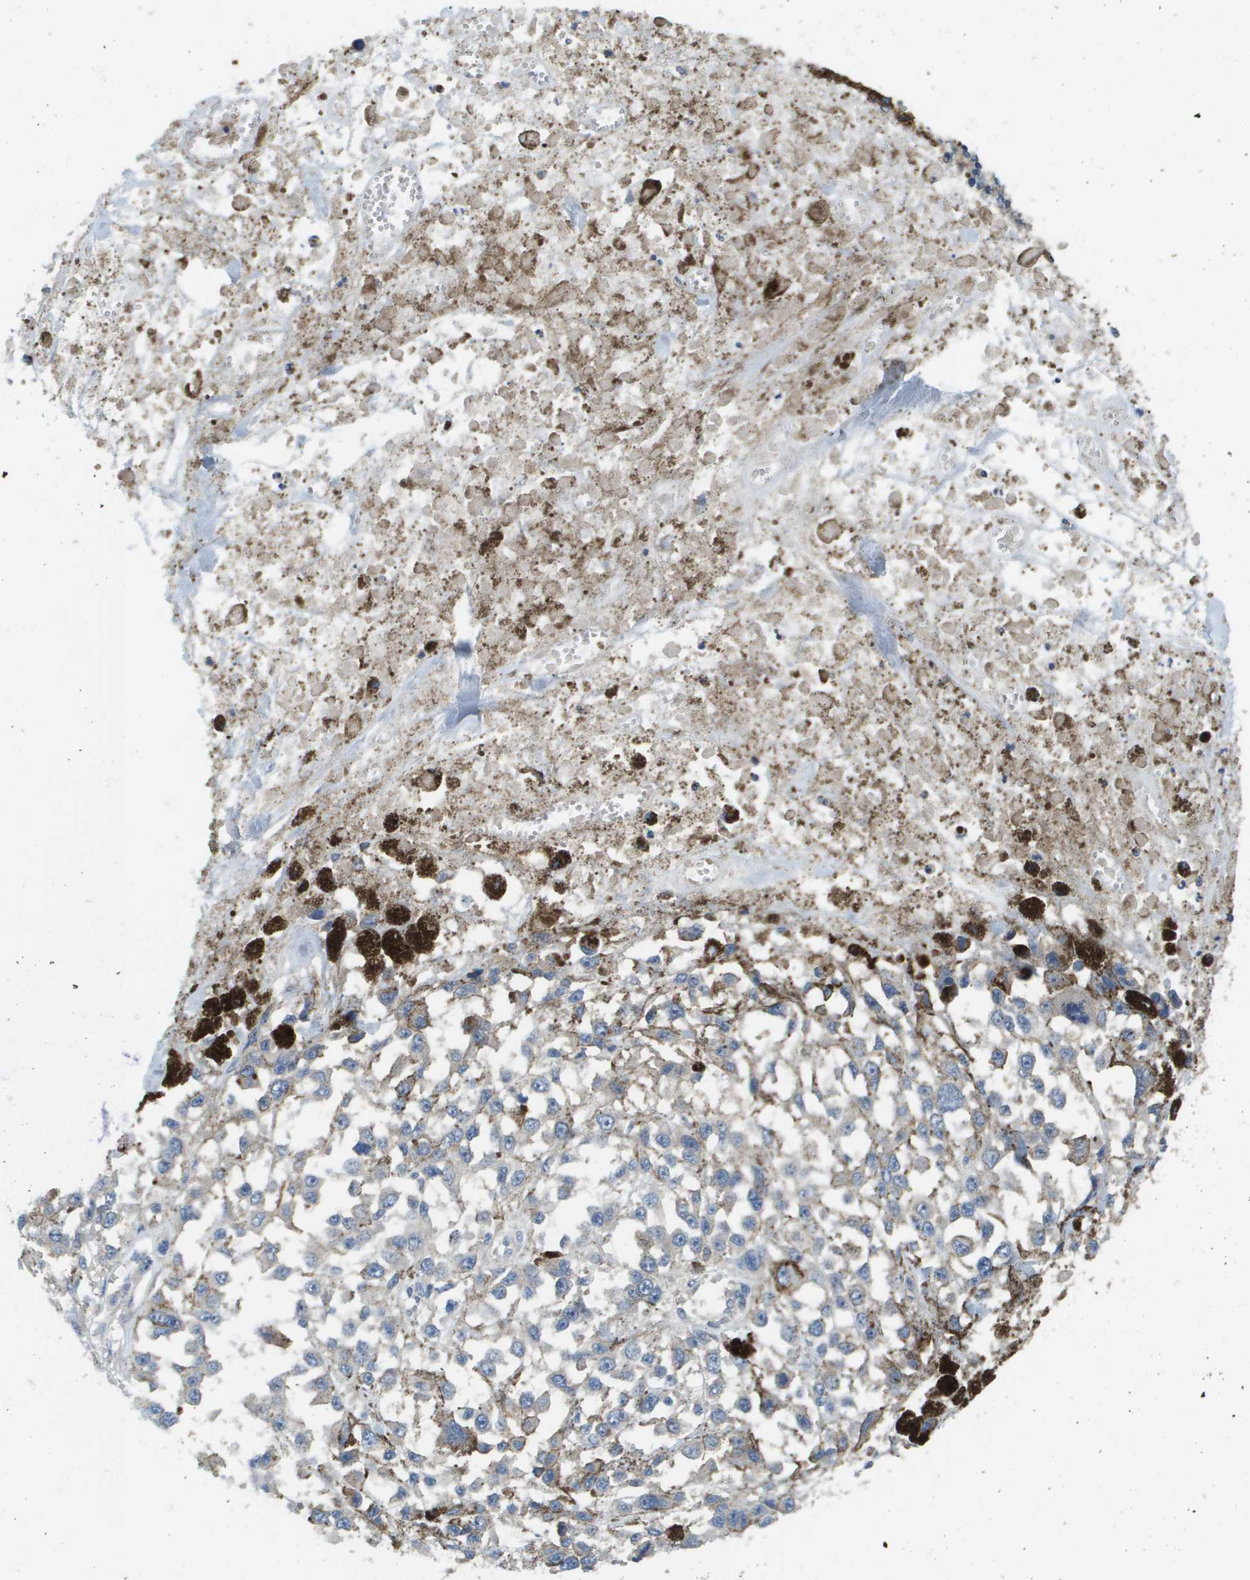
{"staining": {"intensity": "negative", "quantity": "none", "location": "none"}, "tissue": "melanoma", "cell_type": "Tumor cells", "image_type": "cancer", "snomed": [{"axis": "morphology", "description": "Malignant melanoma, Metastatic site"}, {"axis": "topography", "description": "Lymph node"}], "caption": "Immunohistochemistry (IHC) micrograph of melanoma stained for a protein (brown), which exhibits no staining in tumor cells. Brightfield microscopy of immunohistochemistry stained with DAB (brown) and hematoxylin (blue), captured at high magnification.", "gene": "KRT23", "patient": {"sex": "male", "age": 59}}